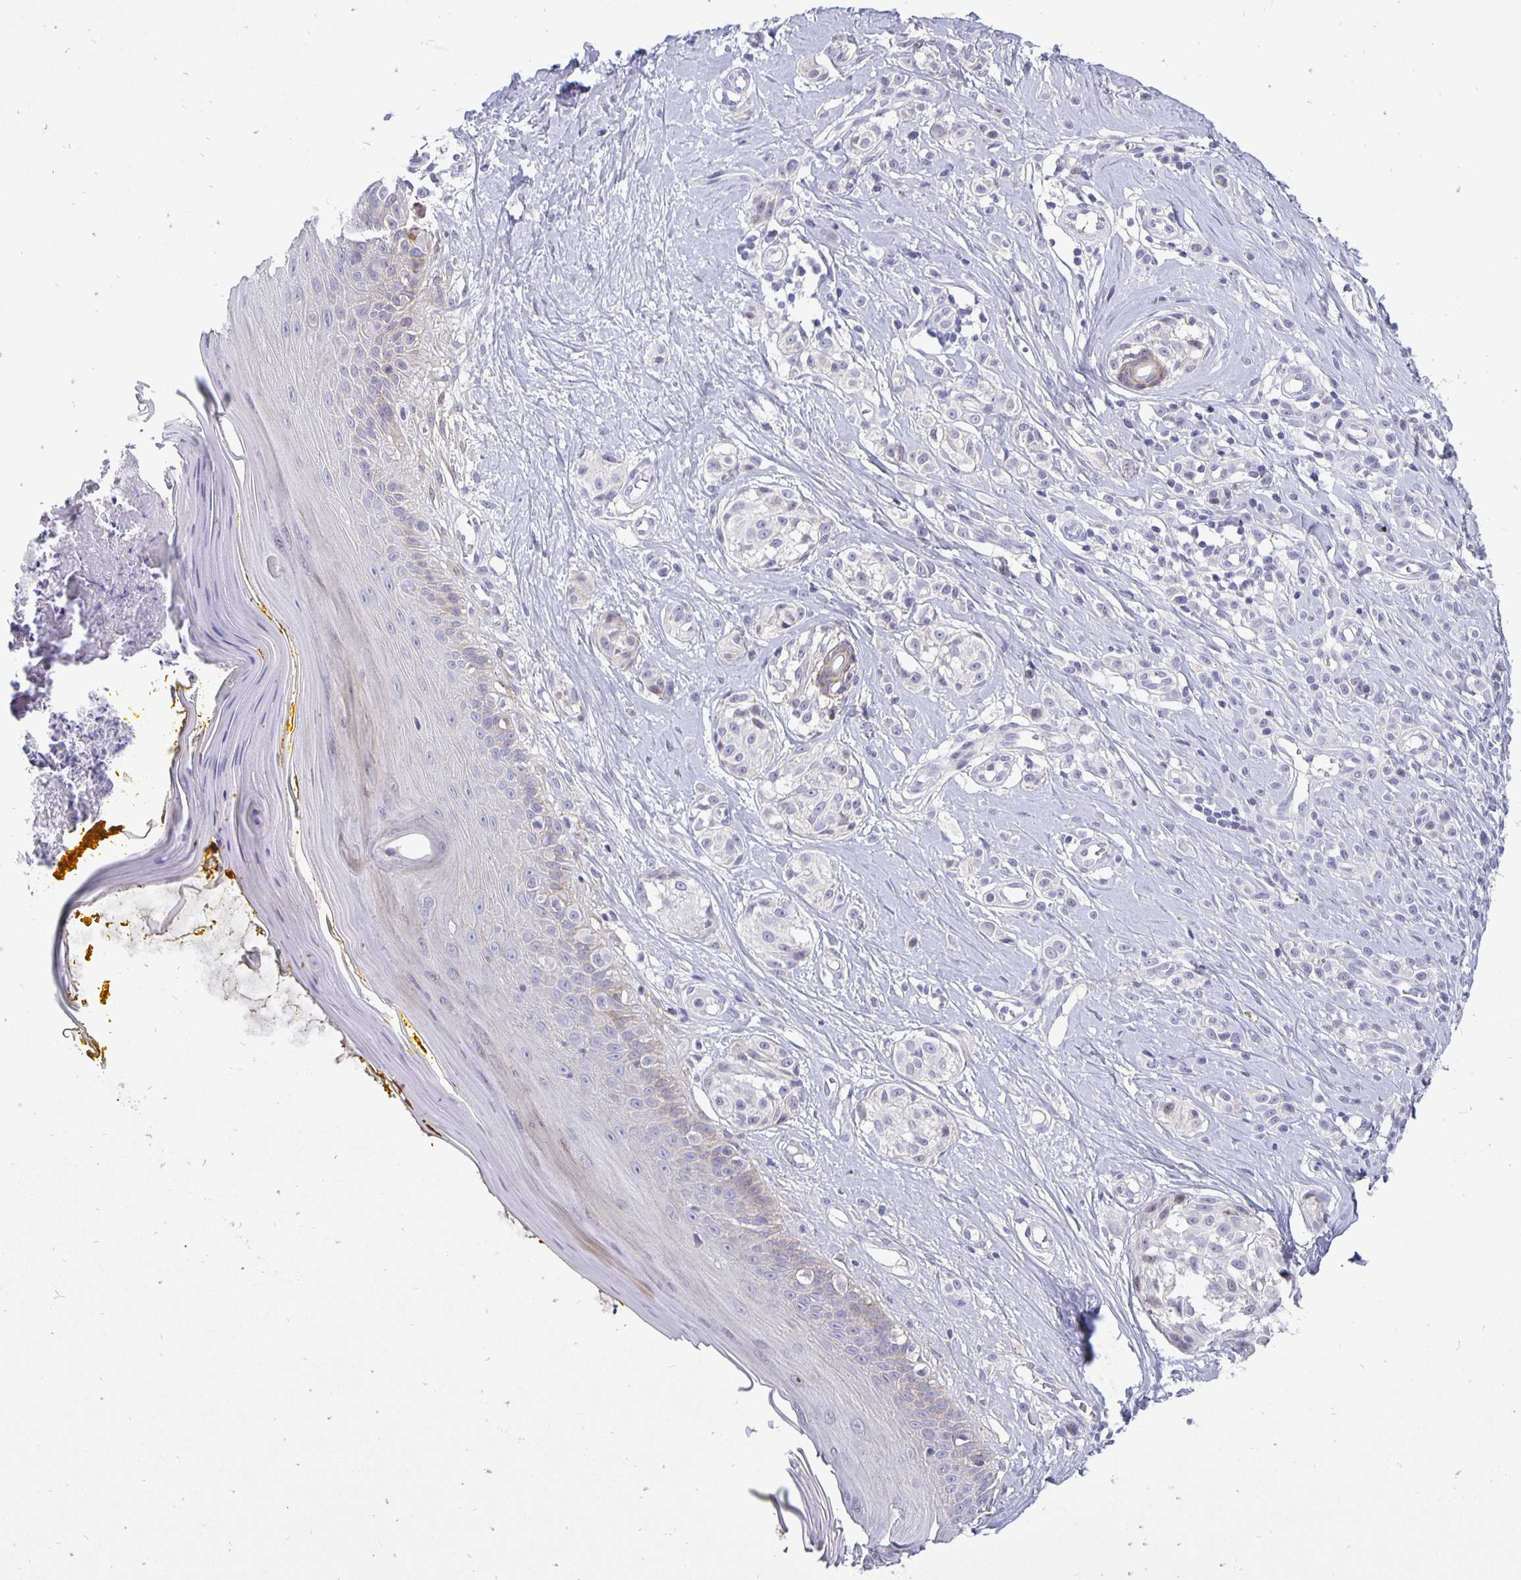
{"staining": {"intensity": "negative", "quantity": "none", "location": "none"}, "tissue": "melanoma", "cell_type": "Tumor cells", "image_type": "cancer", "snomed": [{"axis": "morphology", "description": "Malignant melanoma, NOS"}, {"axis": "topography", "description": "Skin"}], "caption": "Tumor cells are negative for brown protein staining in melanoma.", "gene": "ERBB2", "patient": {"sex": "male", "age": 74}}